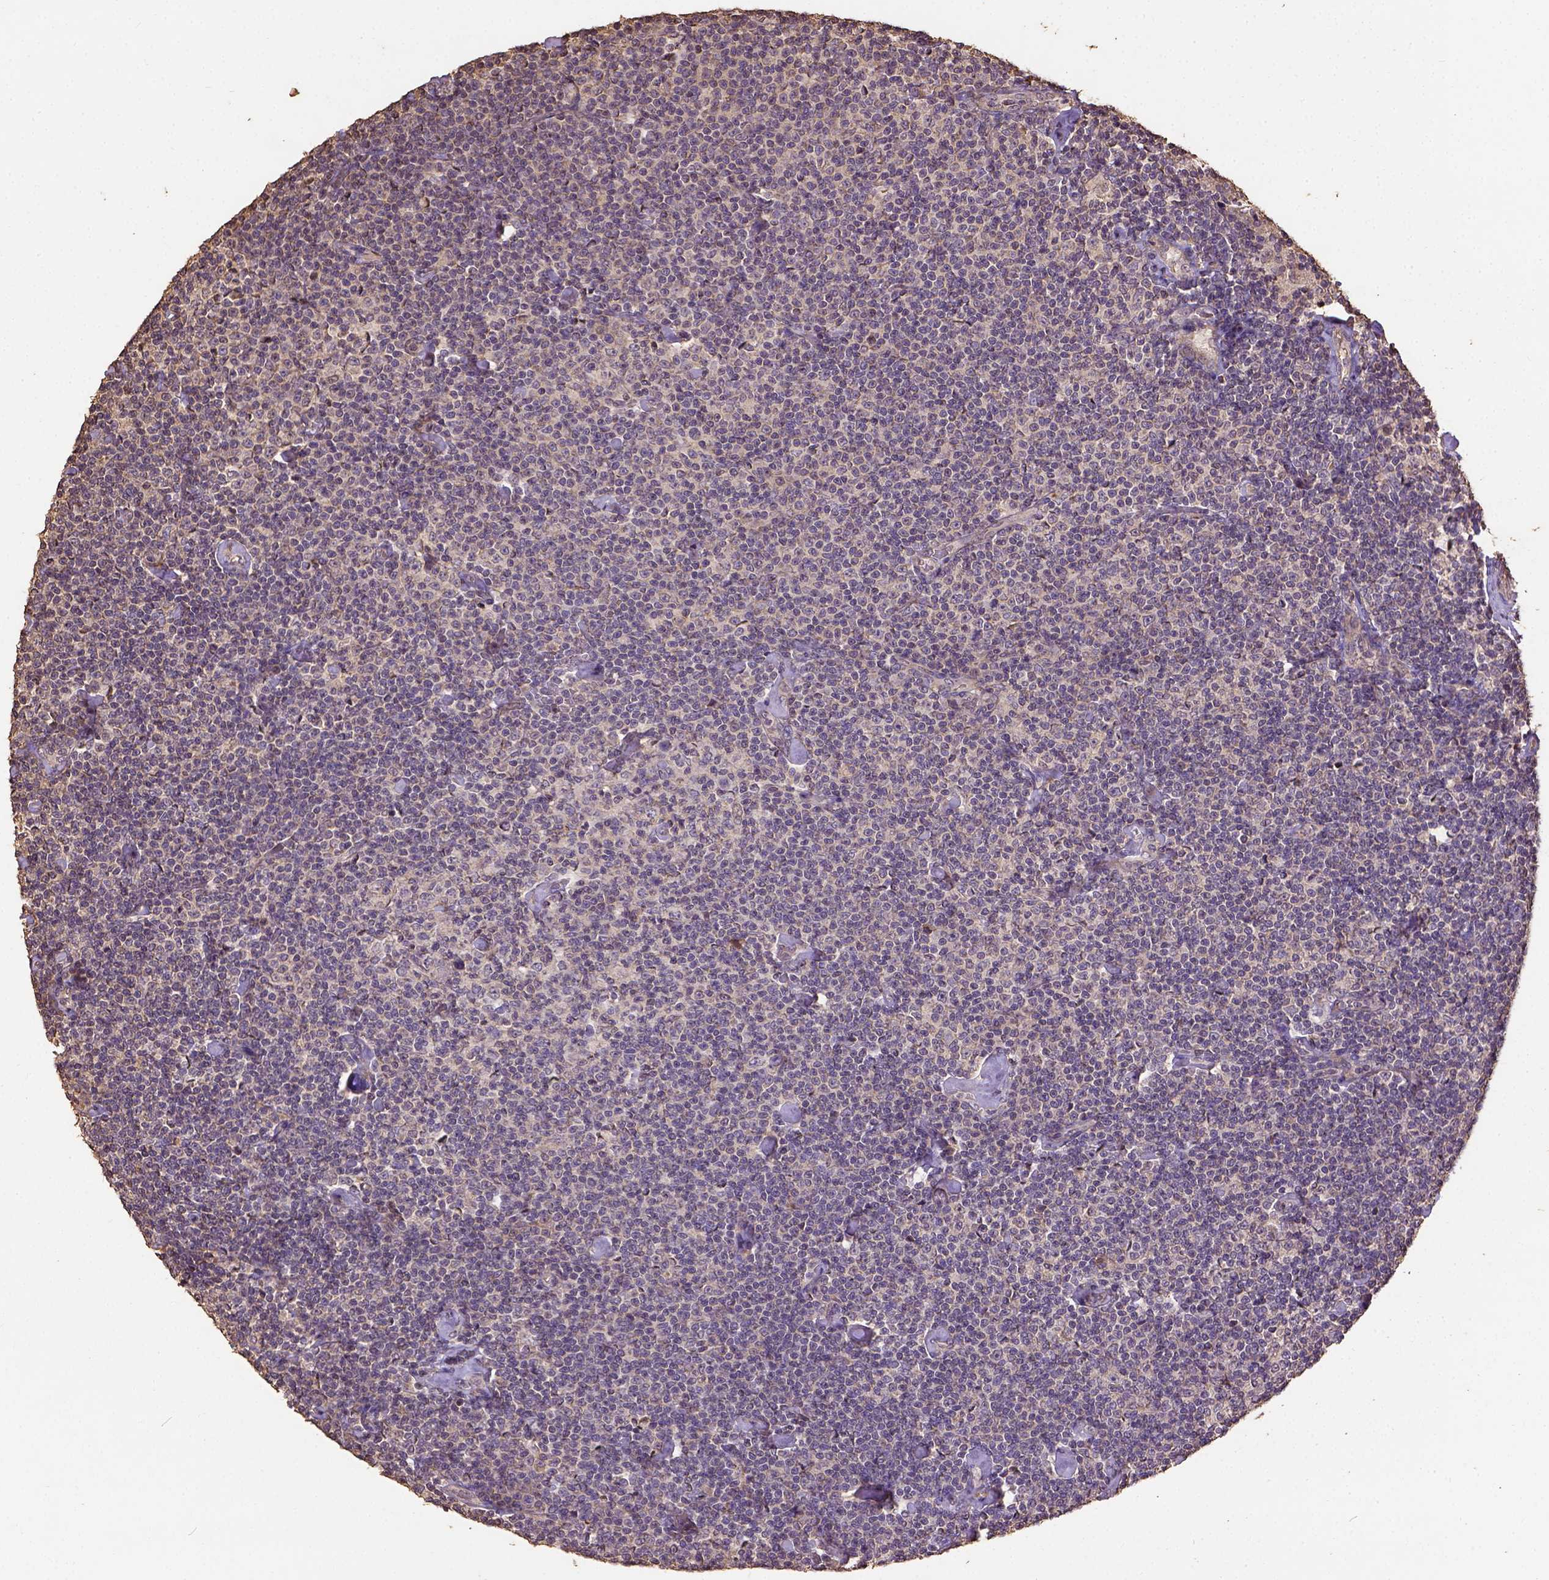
{"staining": {"intensity": "weak", "quantity": ">75%", "location": "cytoplasmic/membranous"}, "tissue": "lymphoma", "cell_type": "Tumor cells", "image_type": "cancer", "snomed": [{"axis": "morphology", "description": "Malignant lymphoma, non-Hodgkin's type, Low grade"}, {"axis": "topography", "description": "Lymph node"}], "caption": "Immunohistochemistry (IHC) of malignant lymphoma, non-Hodgkin's type (low-grade) reveals low levels of weak cytoplasmic/membranous positivity in approximately >75% of tumor cells. The staining was performed using DAB to visualize the protein expression in brown, while the nuclei were stained in blue with hematoxylin (Magnification: 20x).", "gene": "ATP1B3", "patient": {"sex": "male", "age": 81}}